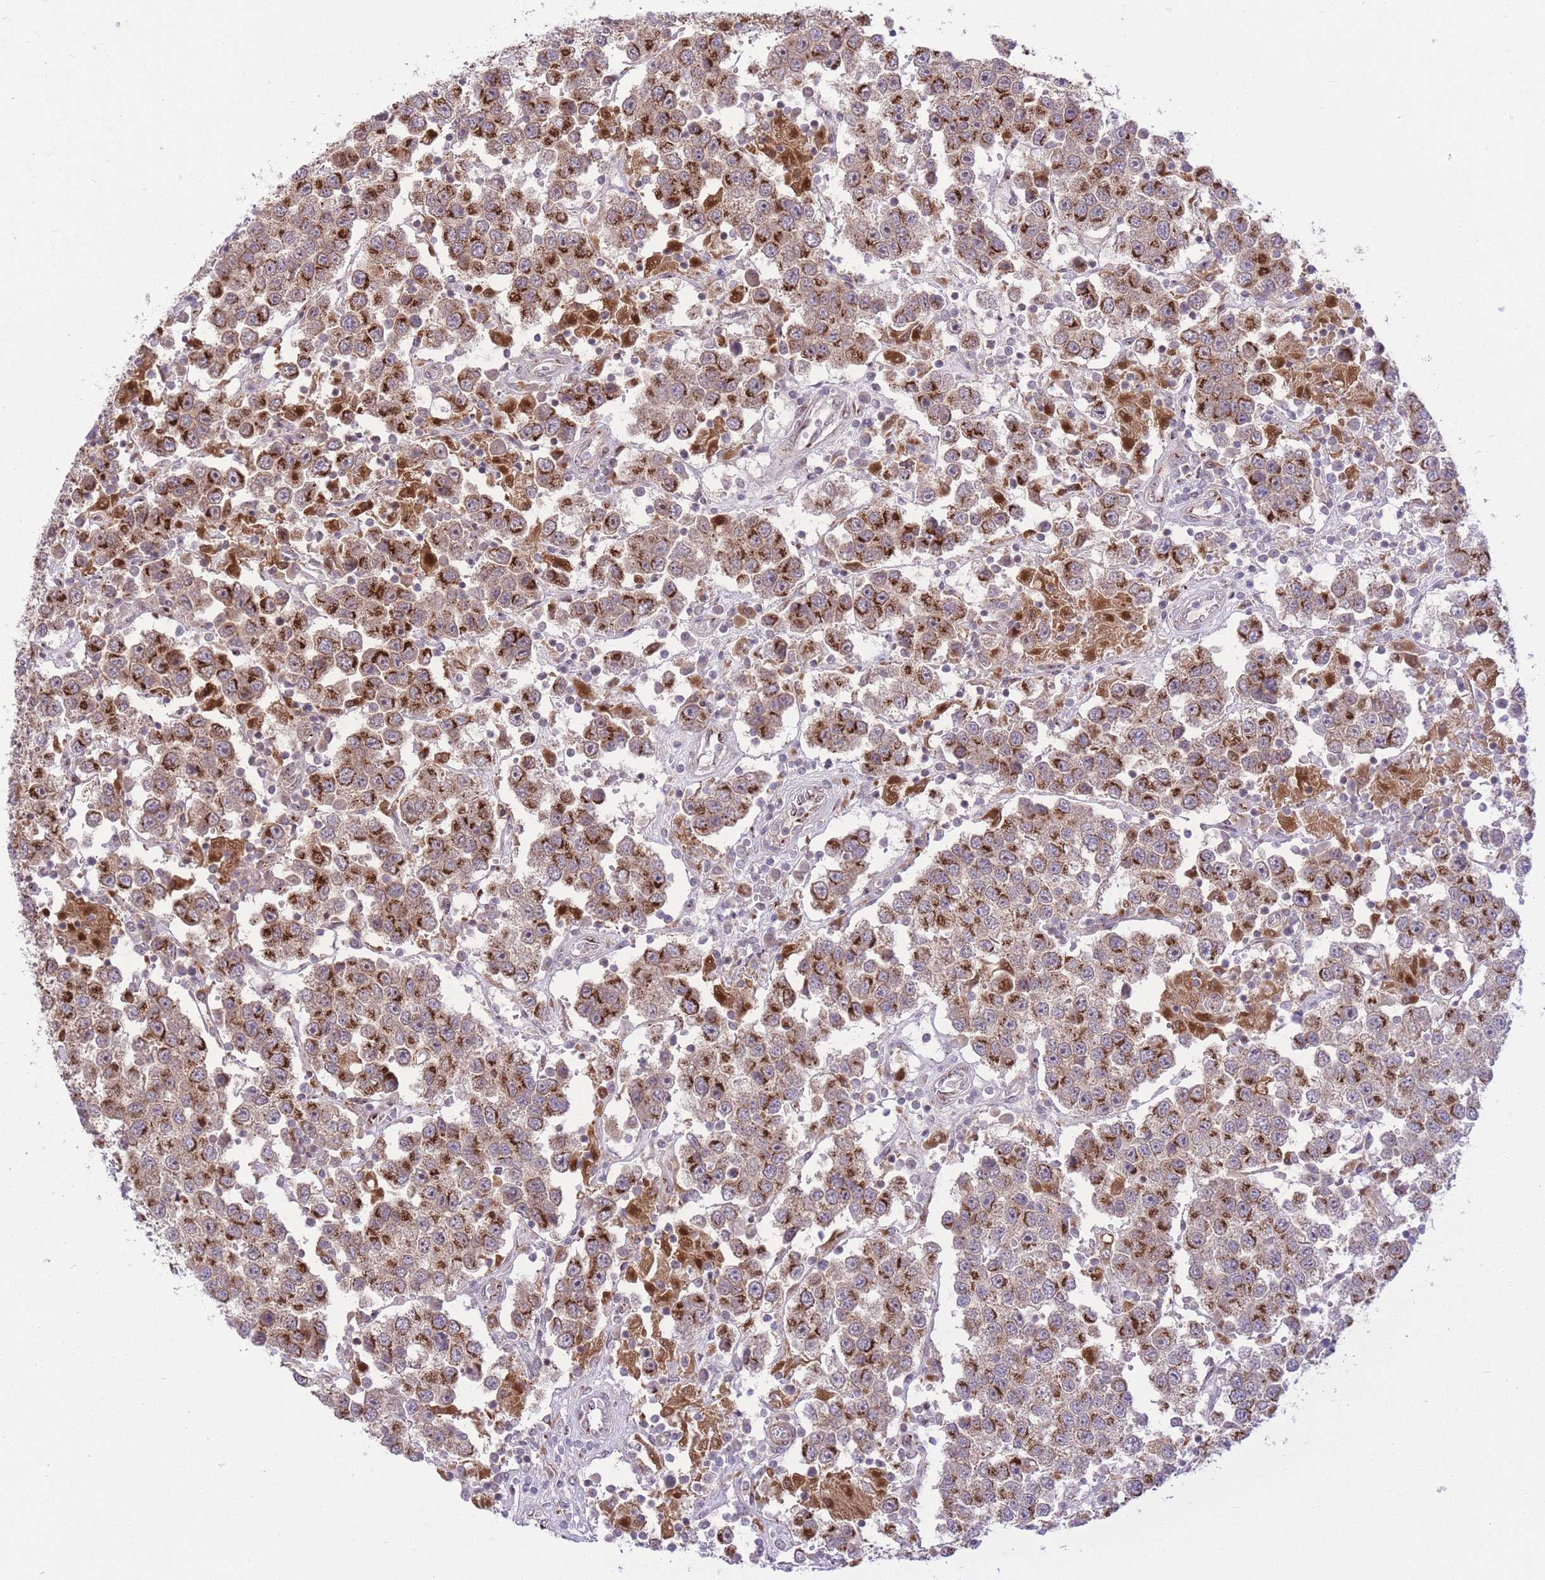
{"staining": {"intensity": "strong", "quantity": ">75%", "location": "cytoplasmic/membranous"}, "tissue": "testis cancer", "cell_type": "Tumor cells", "image_type": "cancer", "snomed": [{"axis": "morphology", "description": "Seminoma, NOS"}, {"axis": "topography", "description": "Testis"}], "caption": "IHC micrograph of testis cancer (seminoma) stained for a protein (brown), which exhibits high levels of strong cytoplasmic/membranous staining in approximately >75% of tumor cells.", "gene": "ZBED5", "patient": {"sex": "male", "age": 37}}